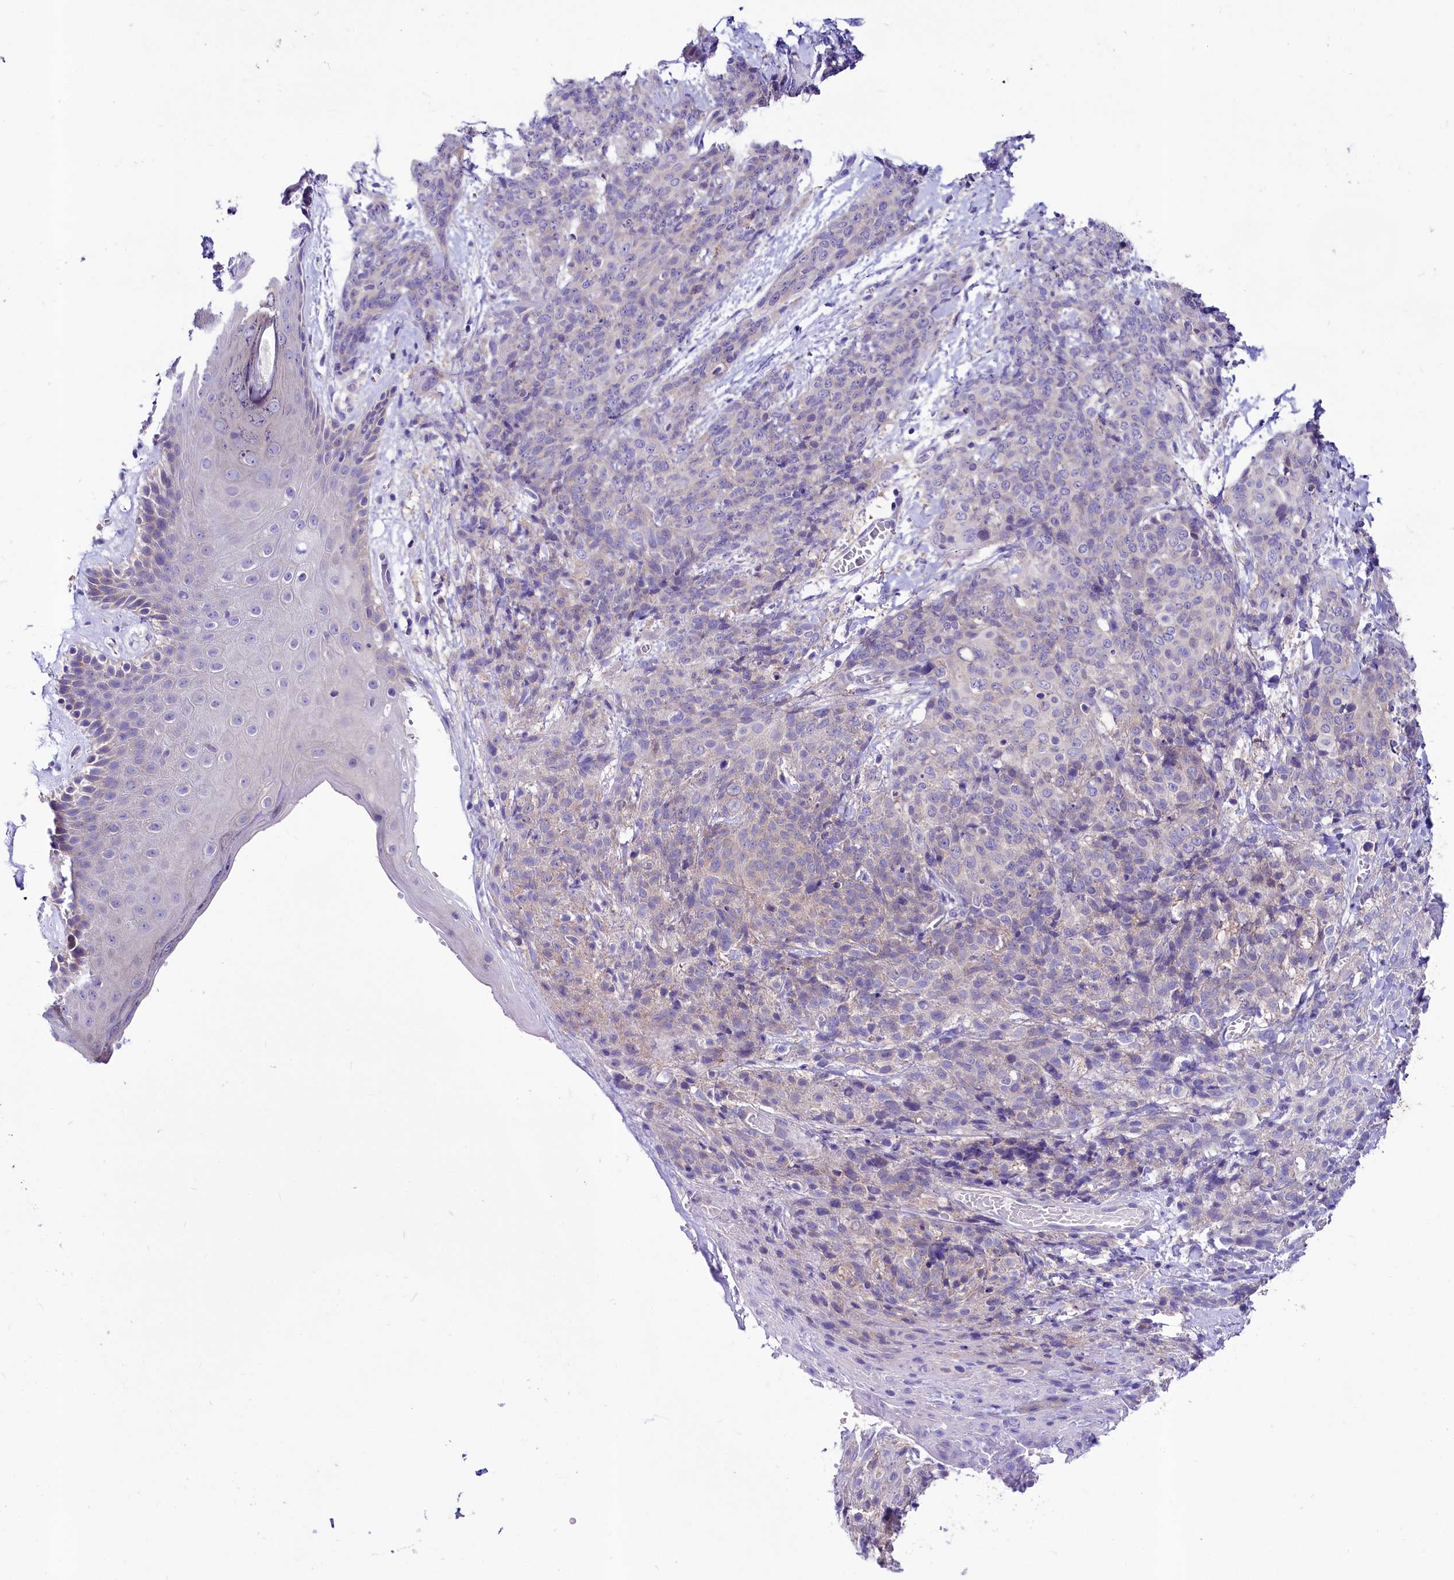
{"staining": {"intensity": "negative", "quantity": "none", "location": "none"}, "tissue": "skin cancer", "cell_type": "Tumor cells", "image_type": "cancer", "snomed": [{"axis": "morphology", "description": "Squamous cell carcinoma, NOS"}, {"axis": "topography", "description": "Skin"}, {"axis": "topography", "description": "Vulva"}], "caption": "Protein analysis of skin cancer demonstrates no significant staining in tumor cells.", "gene": "ABHD5", "patient": {"sex": "female", "age": 85}}